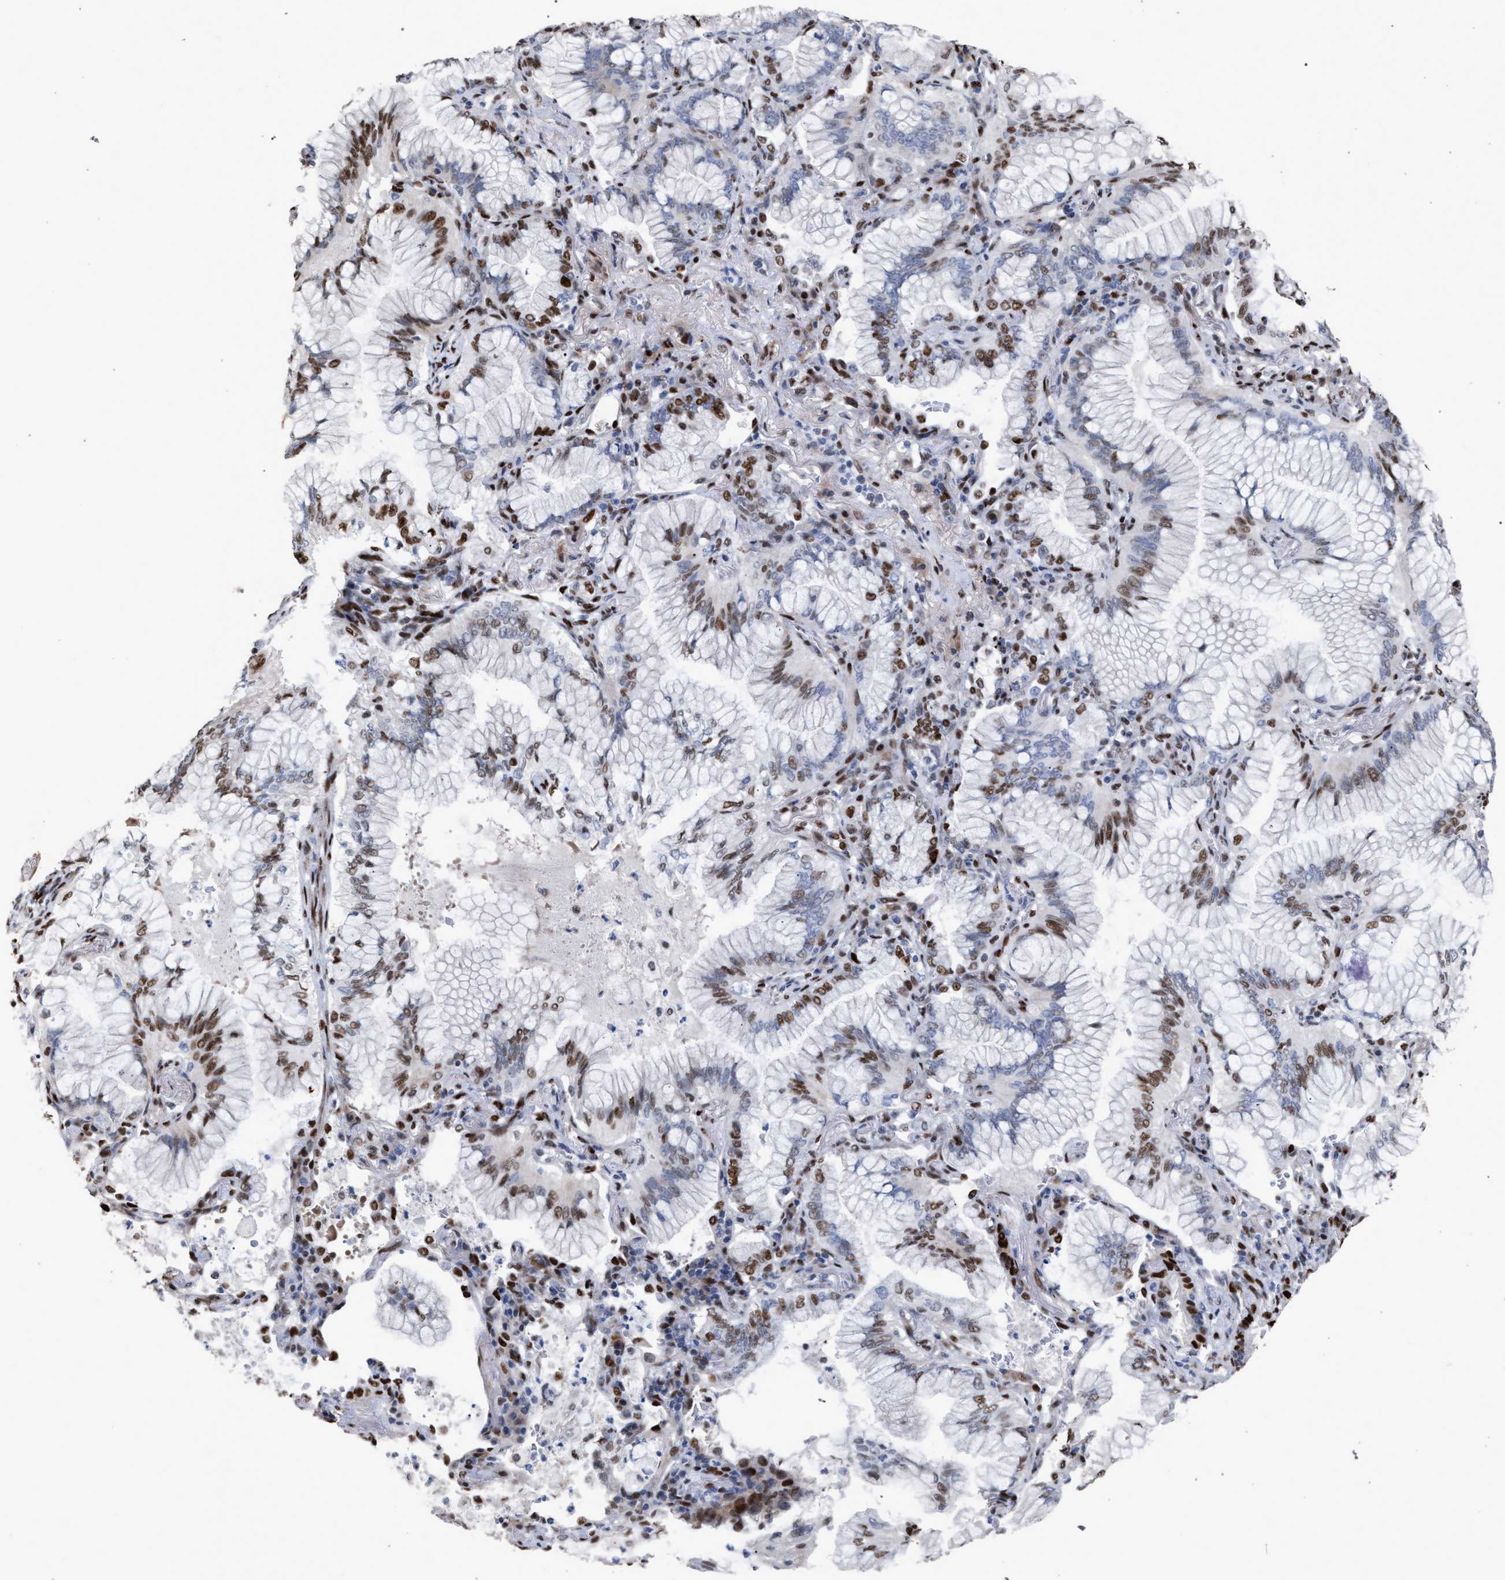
{"staining": {"intensity": "moderate", "quantity": "25%-75%", "location": "nuclear"}, "tissue": "lung cancer", "cell_type": "Tumor cells", "image_type": "cancer", "snomed": [{"axis": "morphology", "description": "Adenocarcinoma, NOS"}, {"axis": "topography", "description": "Lung"}], "caption": "Moderate nuclear protein expression is seen in approximately 25%-75% of tumor cells in lung cancer (adenocarcinoma).", "gene": "TP53BP1", "patient": {"sex": "female", "age": 70}}